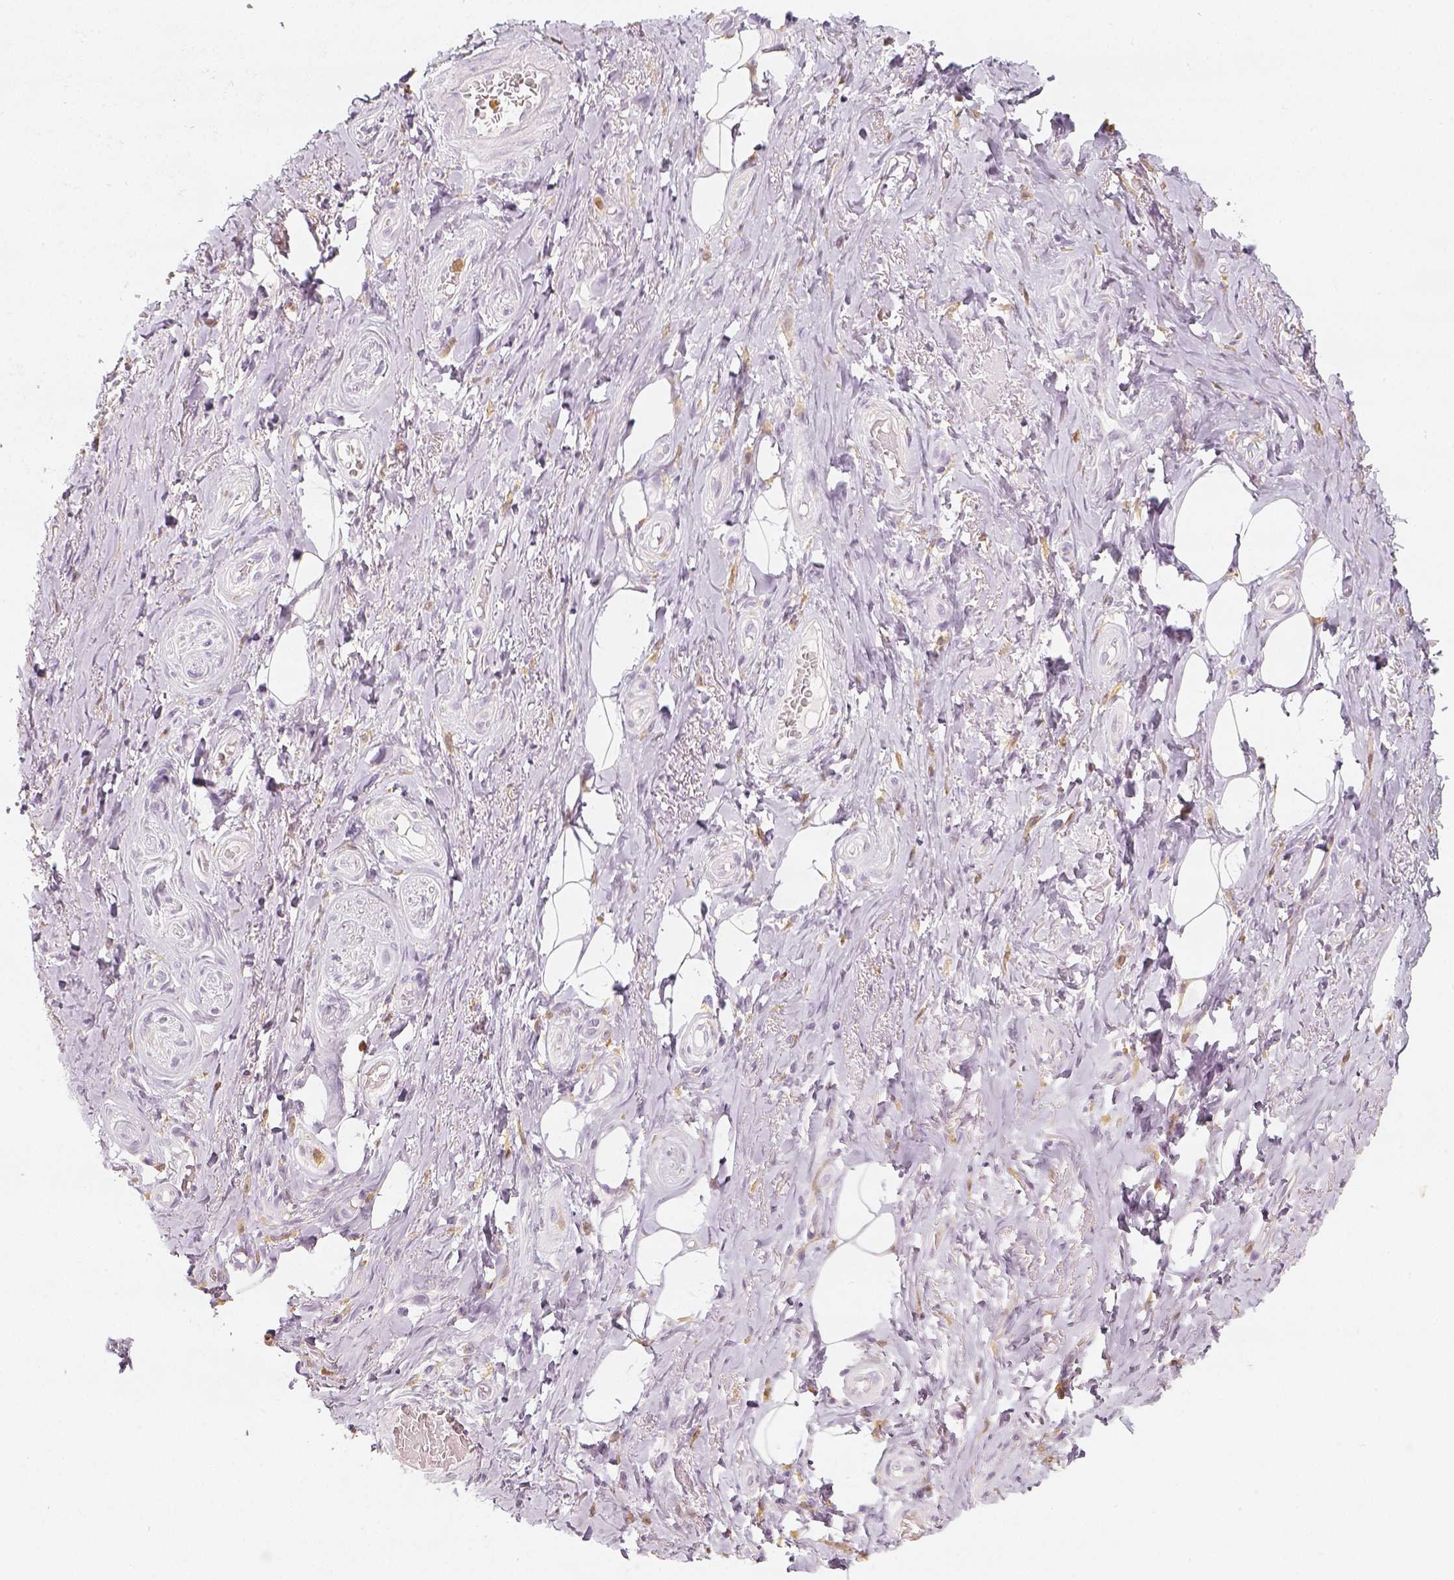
{"staining": {"intensity": "negative", "quantity": "none", "location": "none"}, "tissue": "adipose tissue", "cell_type": "Adipocytes", "image_type": "normal", "snomed": [{"axis": "morphology", "description": "Normal tissue, NOS"}, {"axis": "topography", "description": "Anal"}, {"axis": "topography", "description": "Peripheral nerve tissue"}], "caption": "The IHC photomicrograph has no significant positivity in adipocytes of adipose tissue.", "gene": "NECAB2", "patient": {"sex": "male", "age": 53}}